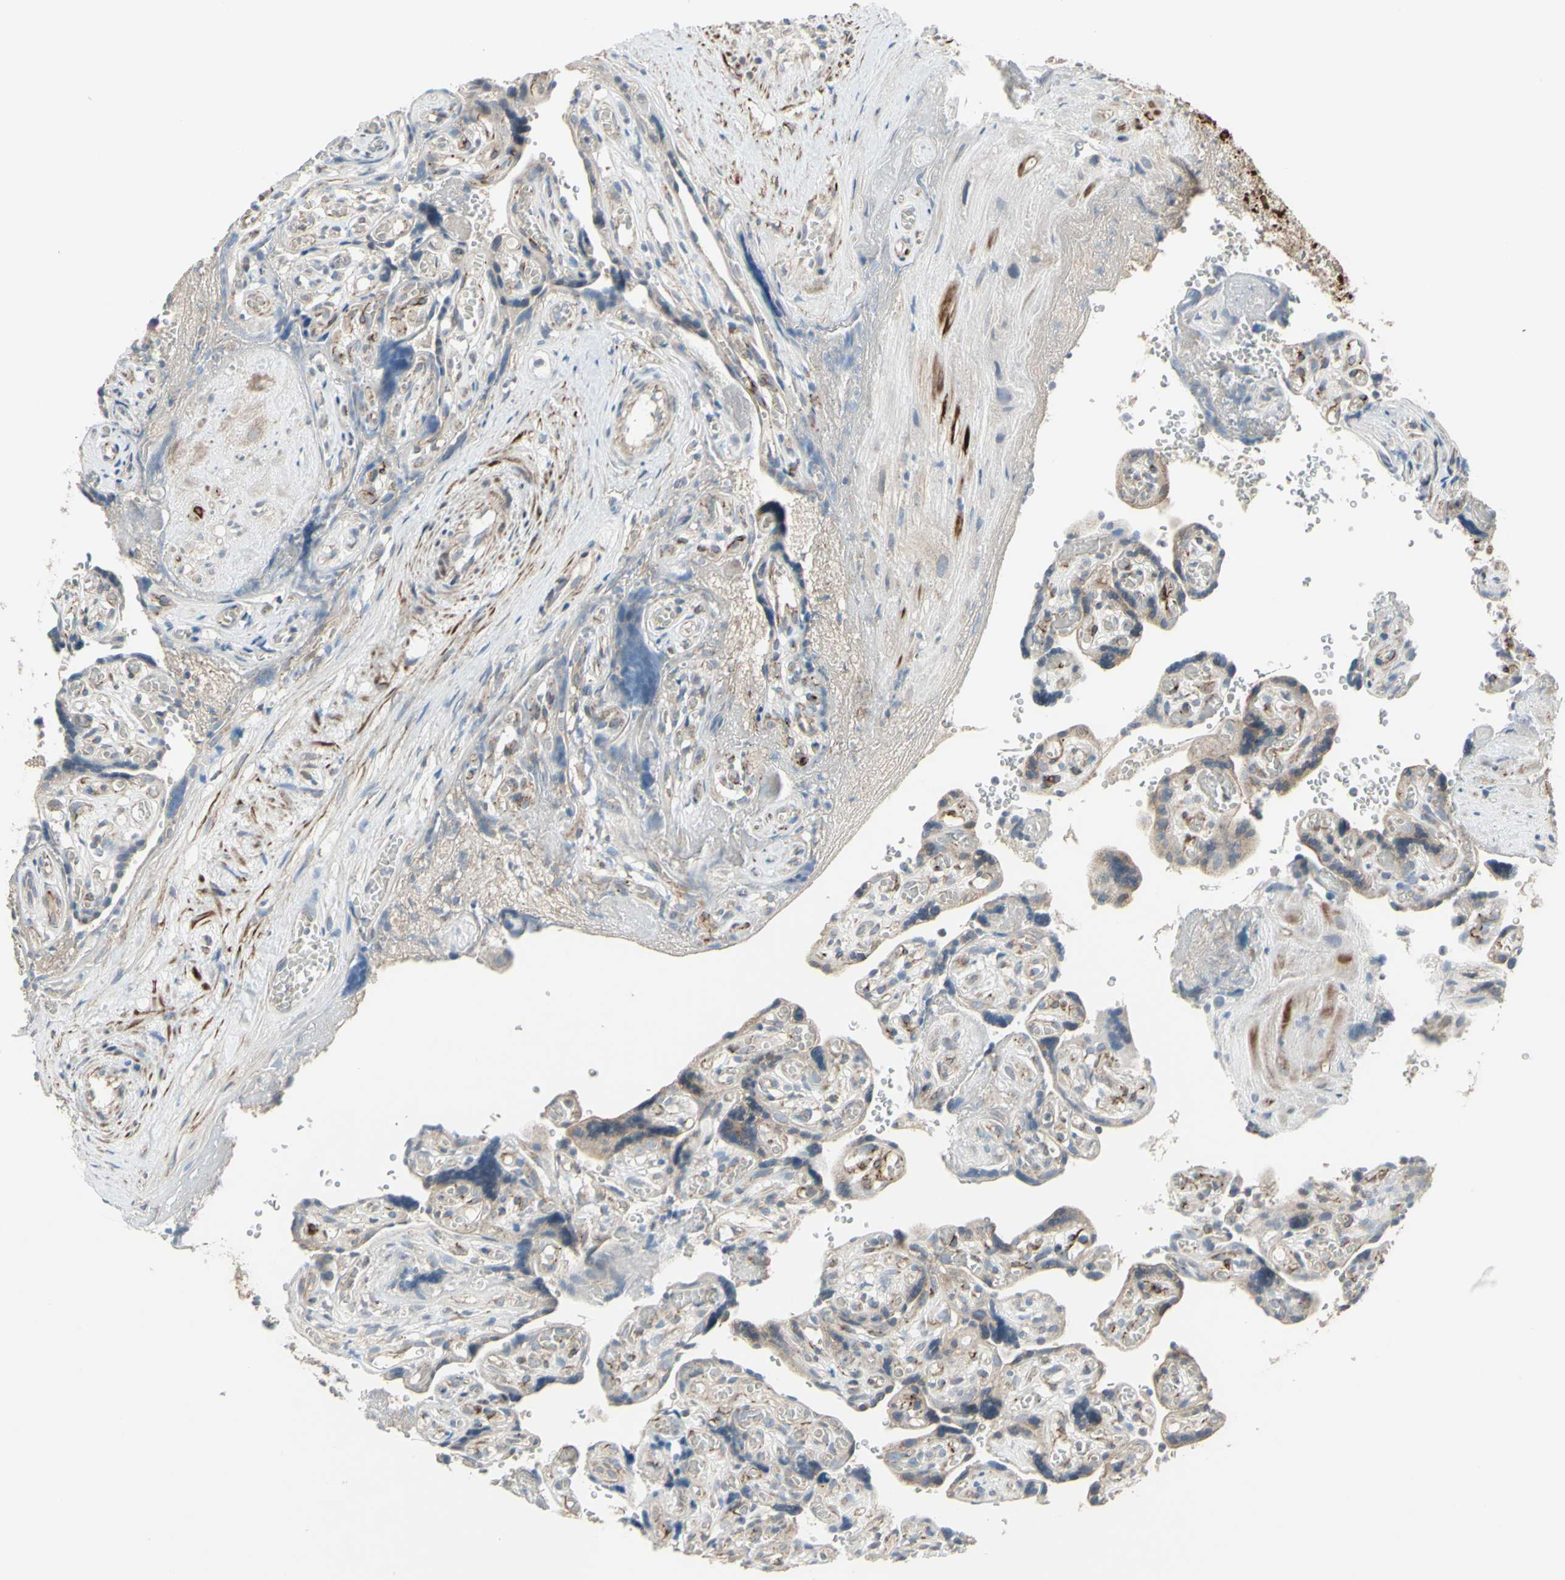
{"staining": {"intensity": "weak", "quantity": "<25%", "location": "cytoplasmic/membranous"}, "tissue": "placenta", "cell_type": "Decidual cells", "image_type": "normal", "snomed": [{"axis": "morphology", "description": "Normal tissue, NOS"}, {"axis": "topography", "description": "Placenta"}], "caption": "Immunohistochemistry of unremarkable human placenta demonstrates no expression in decidual cells. The staining is performed using DAB brown chromogen with nuclei counter-stained in using hematoxylin.", "gene": "FAM171B", "patient": {"sex": "female", "age": 30}}